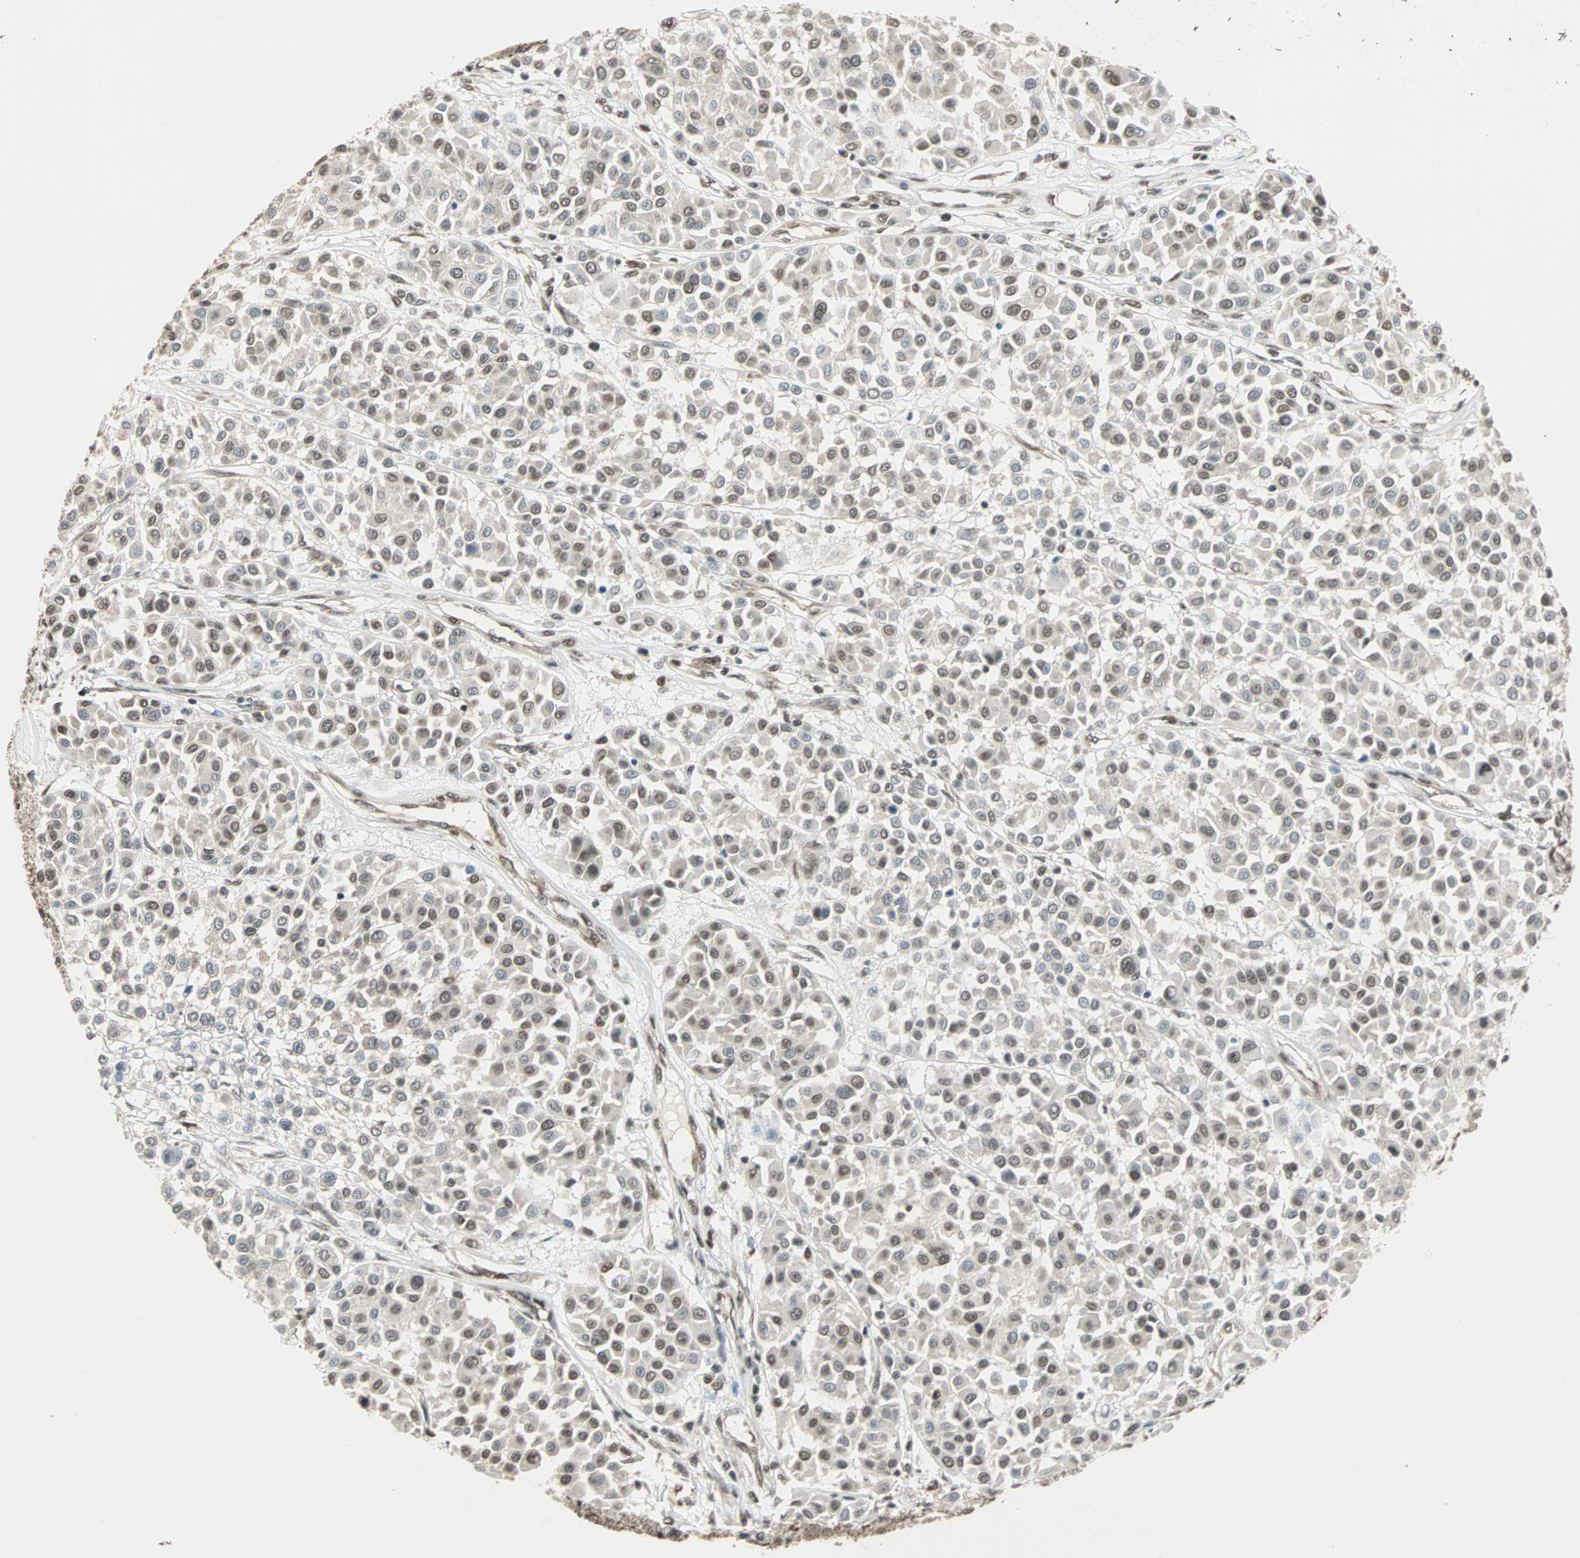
{"staining": {"intensity": "moderate", "quantity": "25%-75%", "location": "nuclear"}, "tissue": "melanoma", "cell_type": "Tumor cells", "image_type": "cancer", "snomed": [{"axis": "morphology", "description": "Malignant melanoma, Metastatic site"}, {"axis": "topography", "description": "Soft tissue"}], "caption": "The image reveals immunohistochemical staining of melanoma. There is moderate nuclear expression is seen in approximately 25%-75% of tumor cells.", "gene": "DAZAP1", "patient": {"sex": "male", "age": 41}}